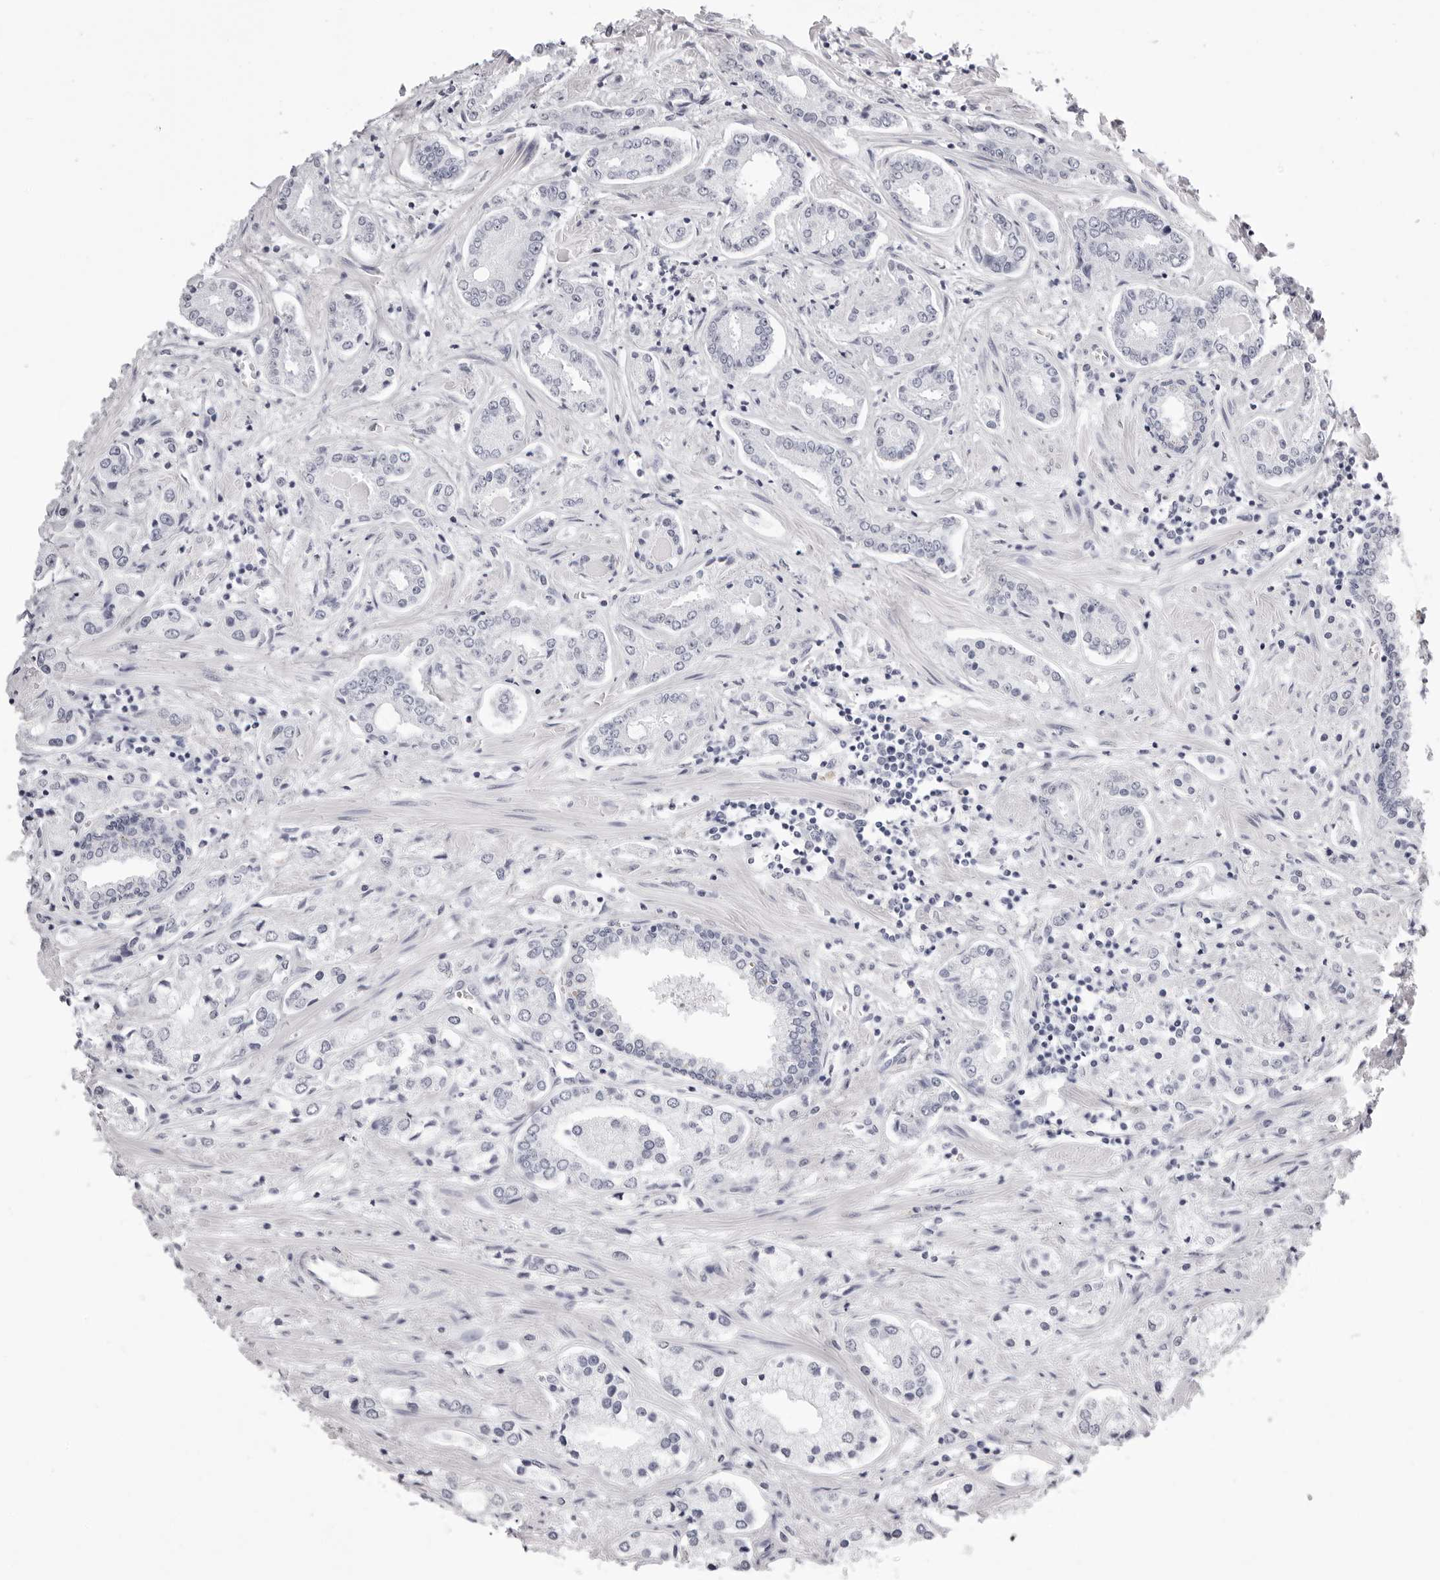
{"staining": {"intensity": "negative", "quantity": "none", "location": "none"}, "tissue": "prostate cancer", "cell_type": "Tumor cells", "image_type": "cancer", "snomed": [{"axis": "morphology", "description": "Adenocarcinoma, High grade"}, {"axis": "topography", "description": "Prostate"}], "caption": "Immunohistochemistry image of neoplastic tissue: human prostate high-grade adenocarcinoma stained with DAB (3,3'-diaminobenzidine) exhibits no significant protein expression in tumor cells.", "gene": "RHO", "patient": {"sex": "male", "age": 66}}